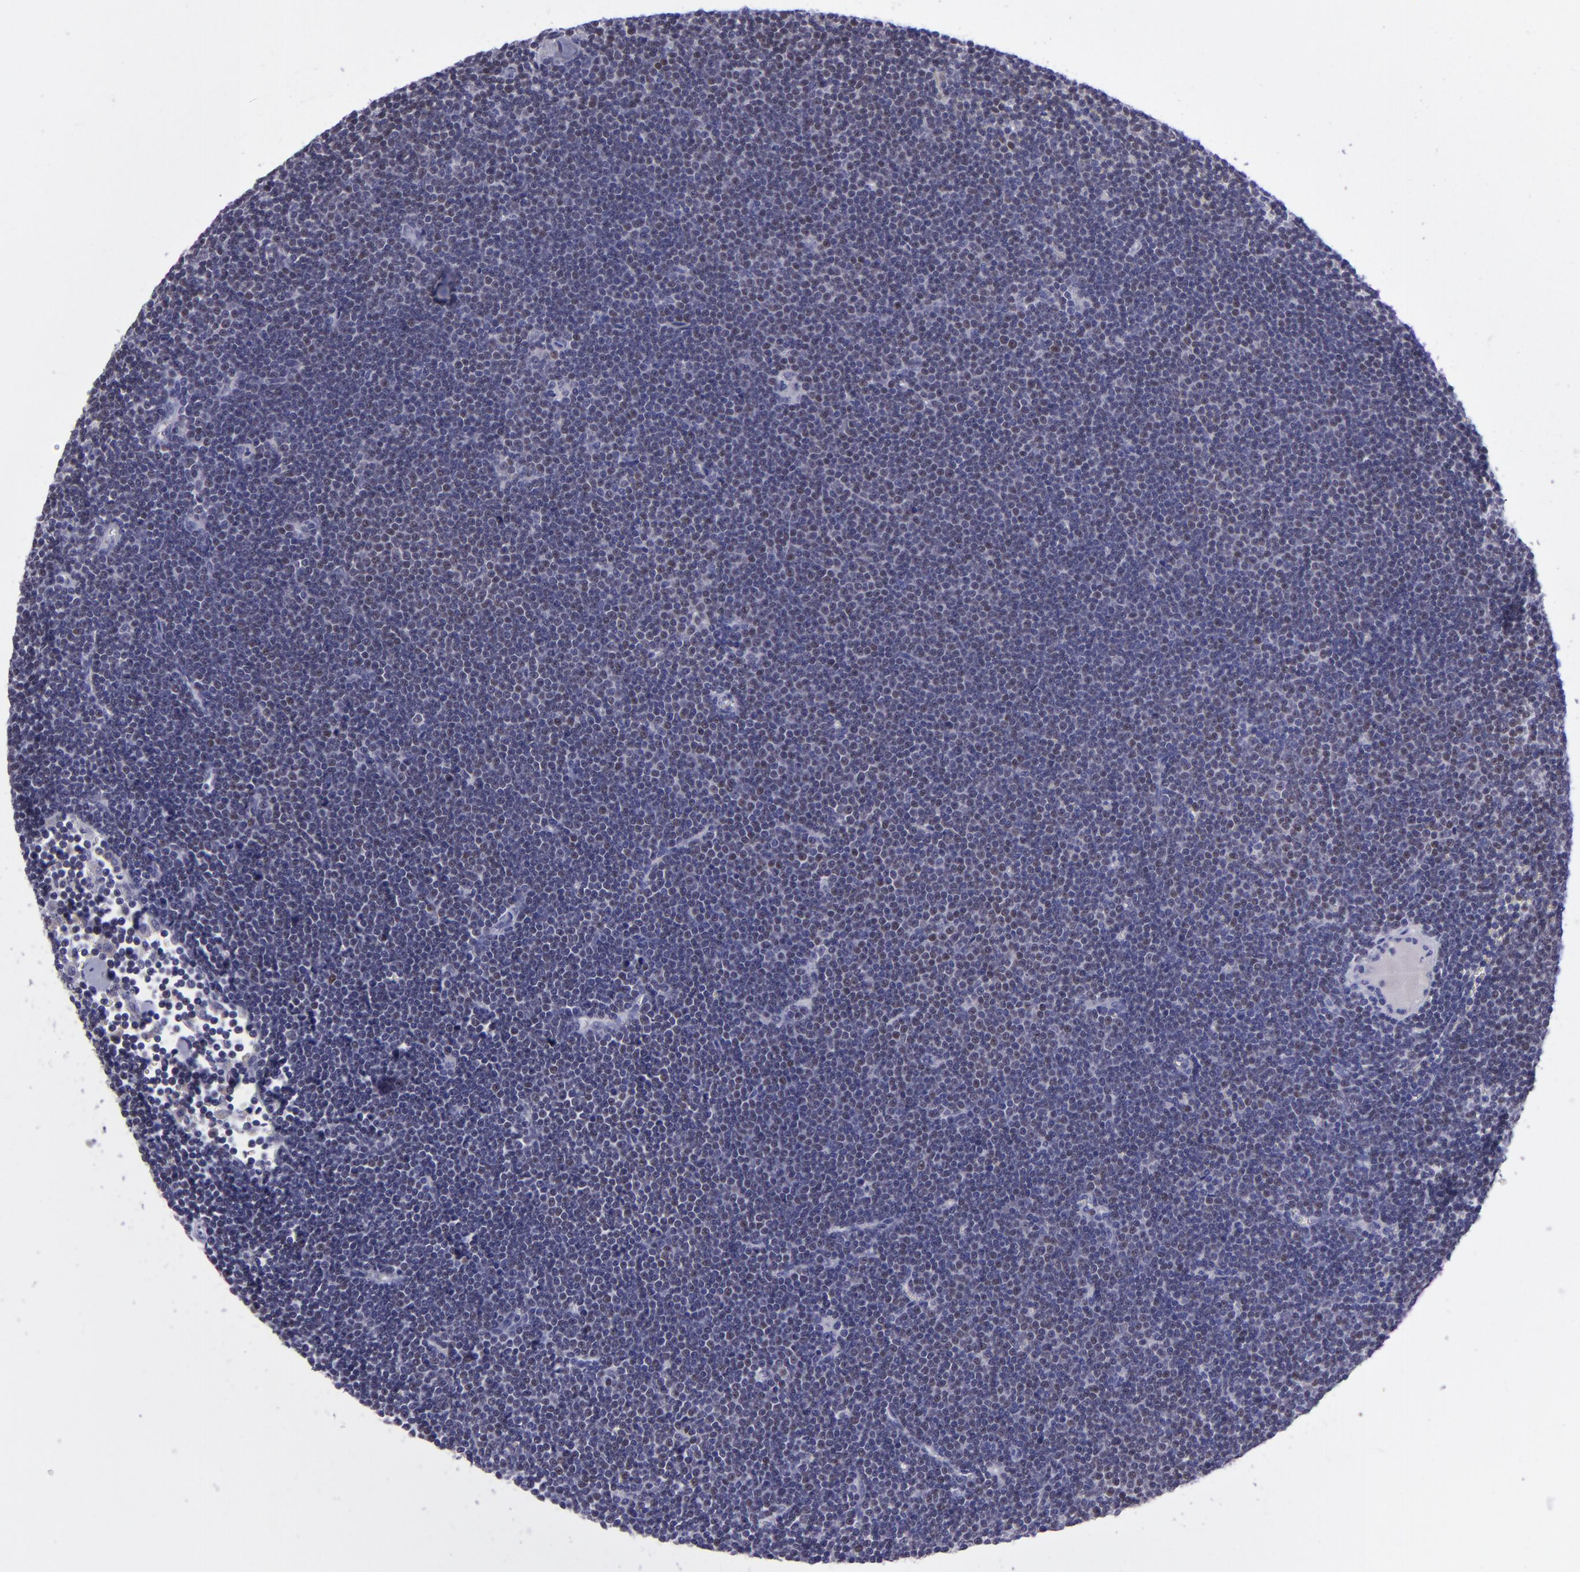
{"staining": {"intensity": "weak", "quantity": "<25%", "location": "nuclear"}, "tissue": "lymphoma", "cell_type": "Tumor cells", "image_type": "cancer", "snomed": [{"axis": "morphology", "description": "Malignant lymphoma, non-Hodgkin's type, Low grade"}, {"axis": "topography", "description": "Lymph node"}], "caption": "Immunohistochemistry photomicrograph of neoplastic tissue: human lymphoma stained with DAB displays no significant protein staining in tumor cells.", "gene": "POU2F2", "patient": {"sex": "female", "age": 73}}